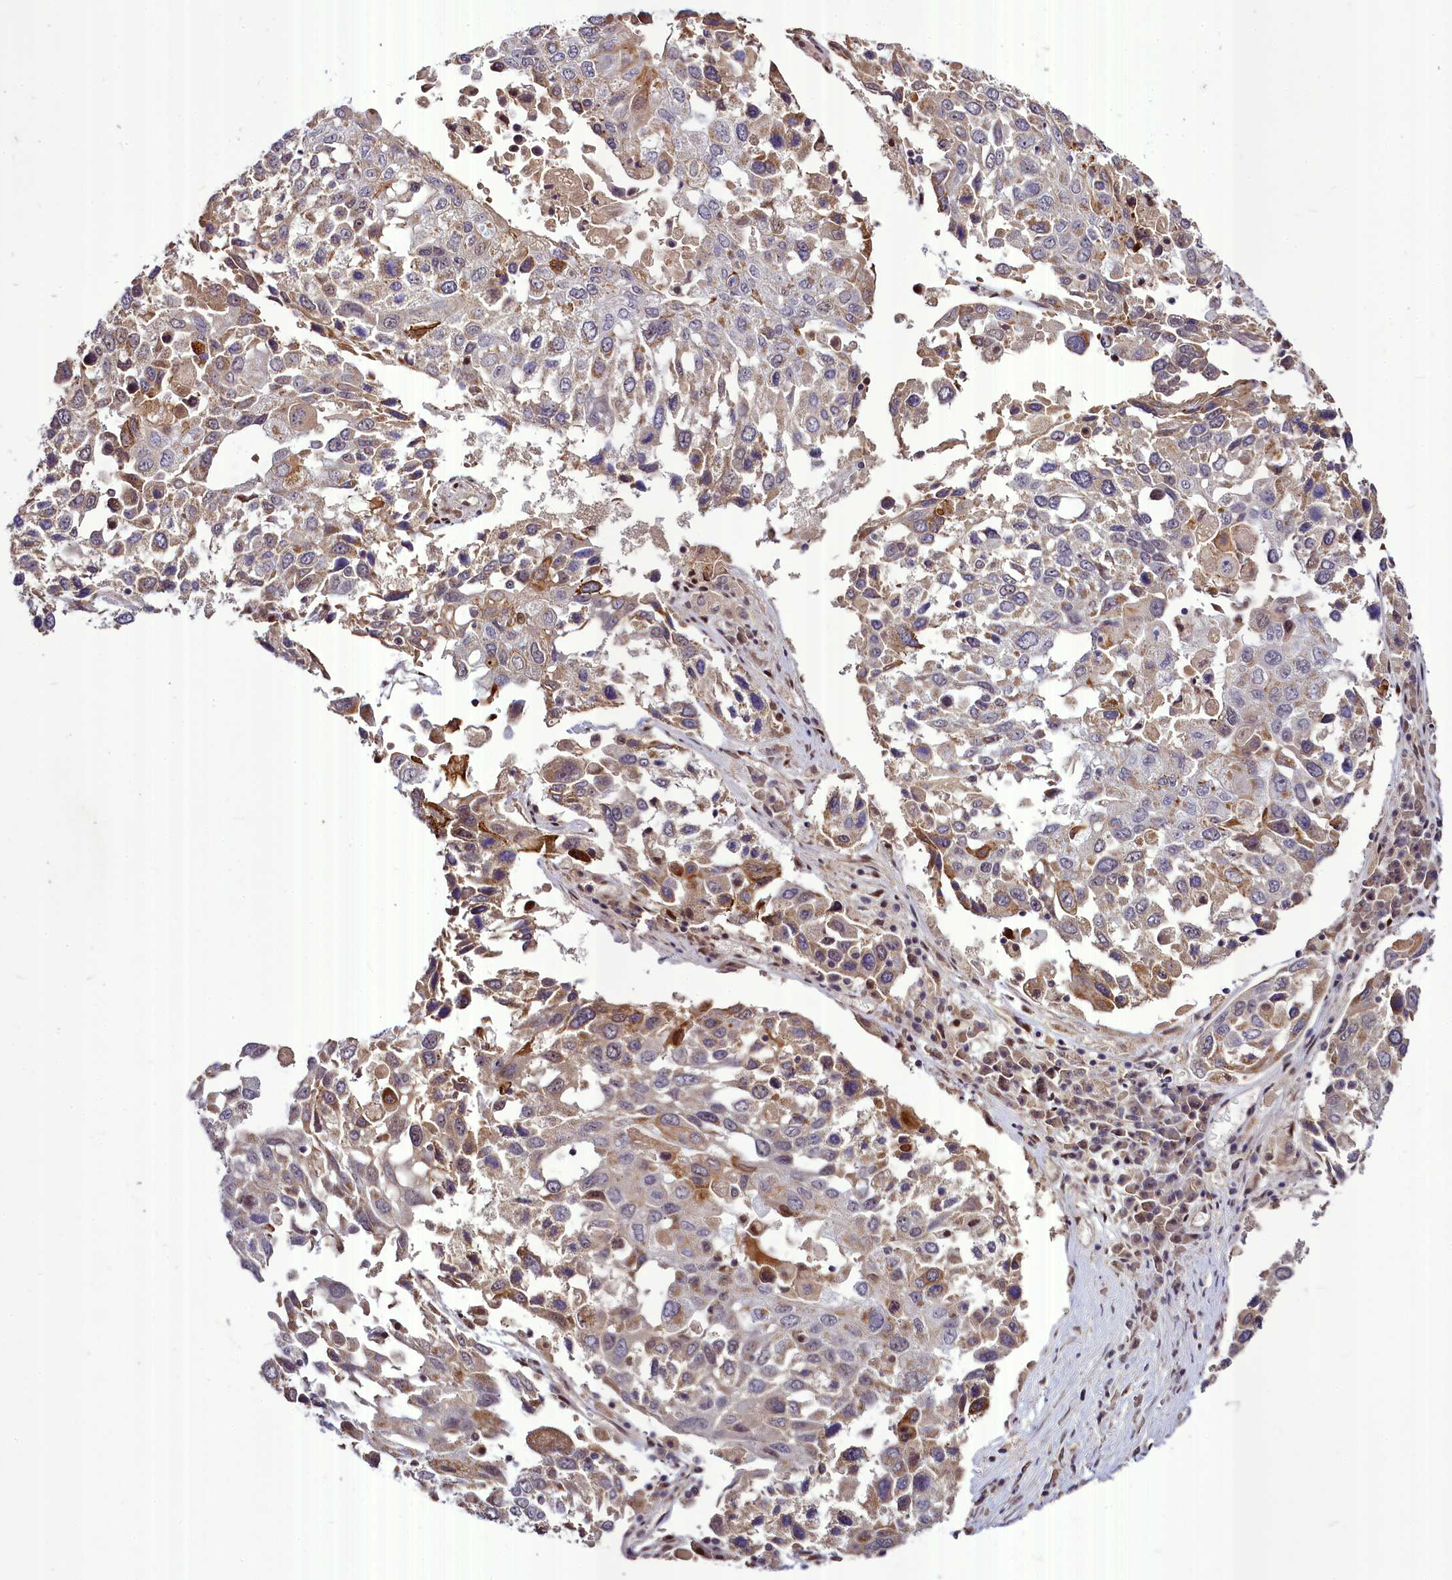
{"staining": {"intensity": "moderate", "quantity": "<25%", "location": "cytoplasmic/membranous"}, "tissue": "lung cancer", "cell_type": "Tumor cells", "image_type": "cancer", "snomed": [{"axis": "morphology", "description": "Squamous cell carcinoma, NOS"}, {"axis": "topography", "description": "Lung"}], "caption": "Moderate cytoplasmic/membranous staining for a protein is seen in approximately <25% of tumor cells of lung squamous cell carcinoma using IHC.", "gene": "MAML2", "patient": {"sex": "male", "age": 65}}